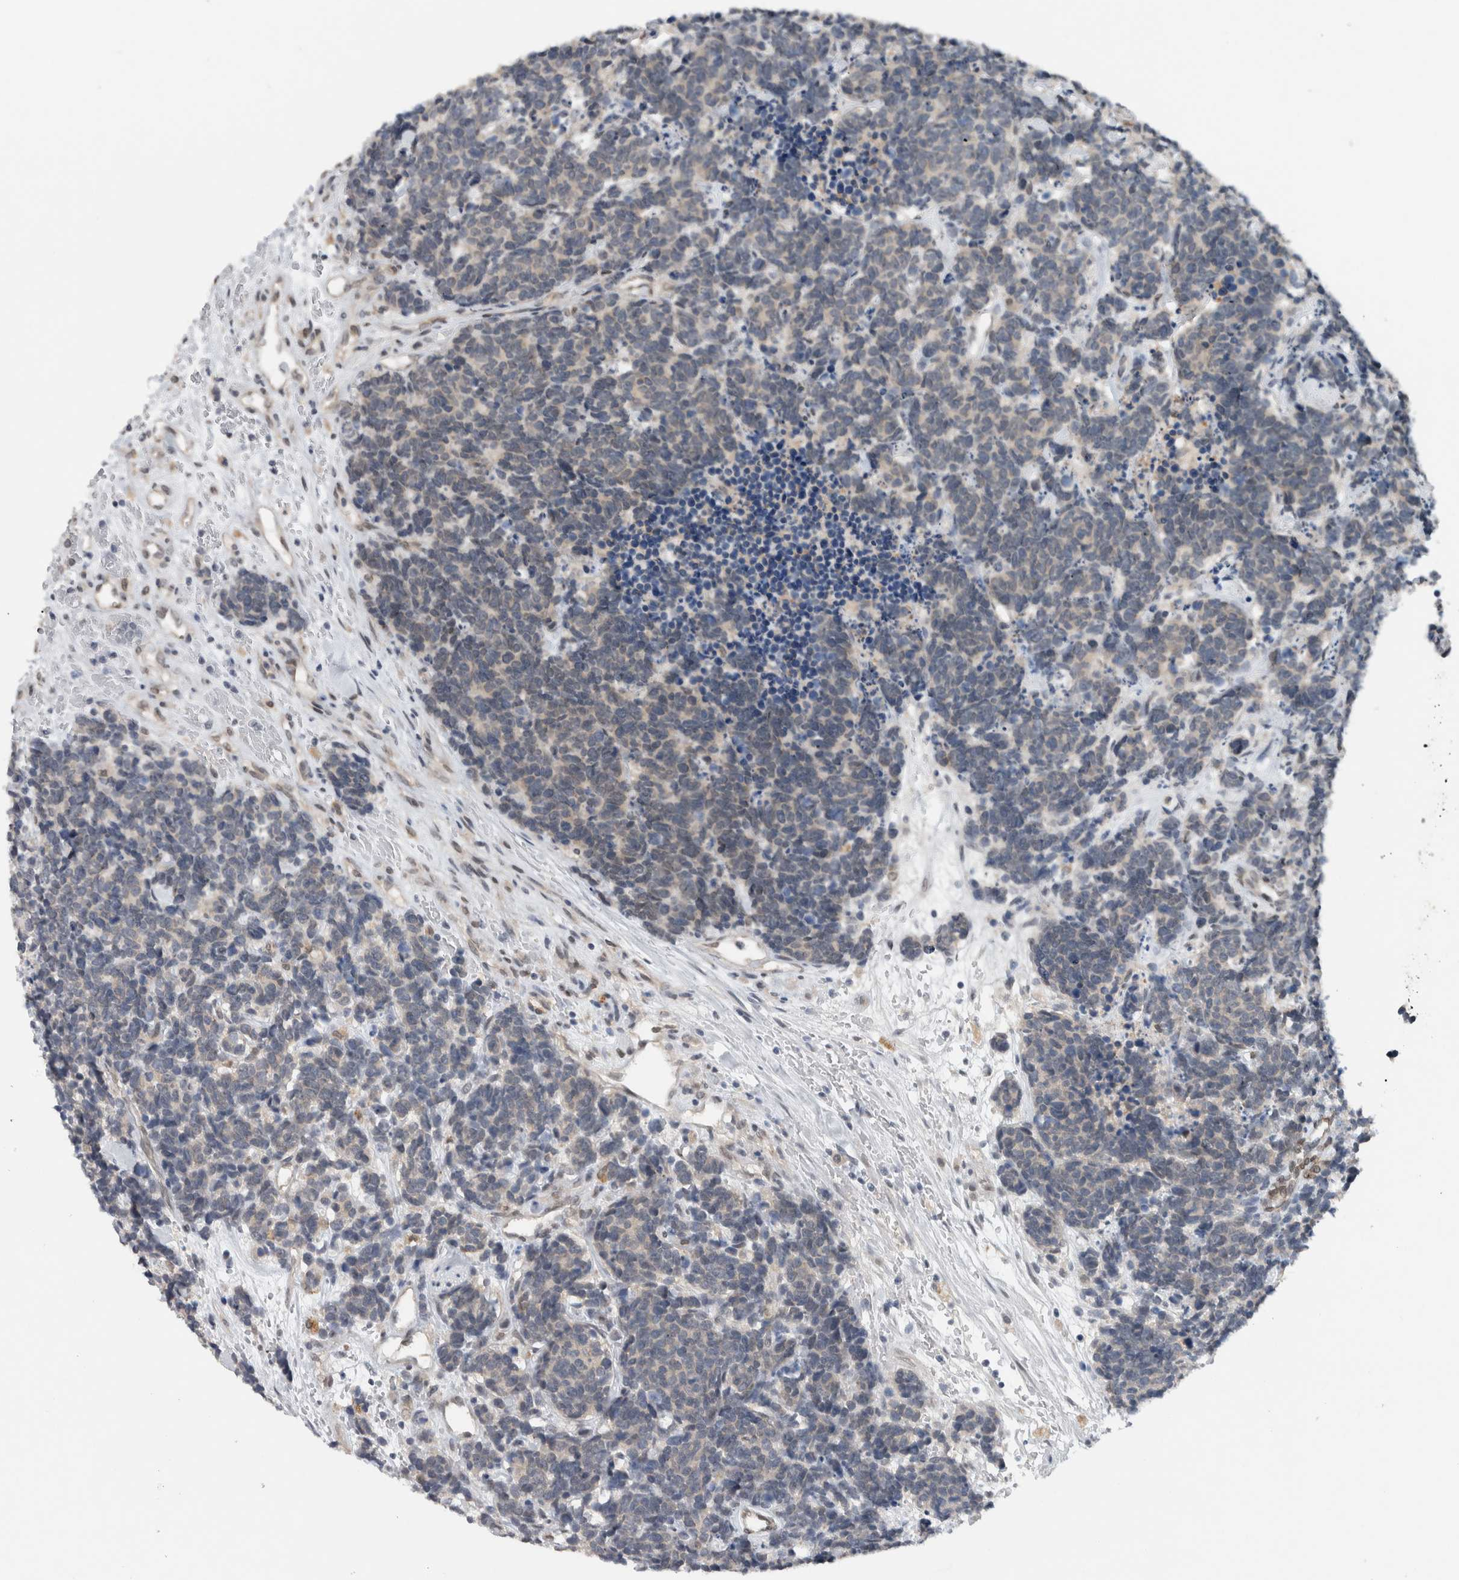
{"staining": {"intensity": "weak", "quantity": "<25%", "location": "cytoplasmic/membranous"}, "tissue": "carcinoid", "cell_type": "Tumor cells", "image_type": "cancer", "snomed": [{"axis": "morphology", "description": "Carcinoma, NOS"}, {"axis": "morphology", "description": "Carcinoid, malignant, NOS"}, {"axis": "topography", "description": "Urinary bladder"}], "caption": "High power microscopy histopathology image of an immunohistochemistry photomicrograph of malignant carcinoid, revealing no significant expression in tumor cells.", "gene": "PRXL2A", "patient": {"sex": "male", "age": 57}}